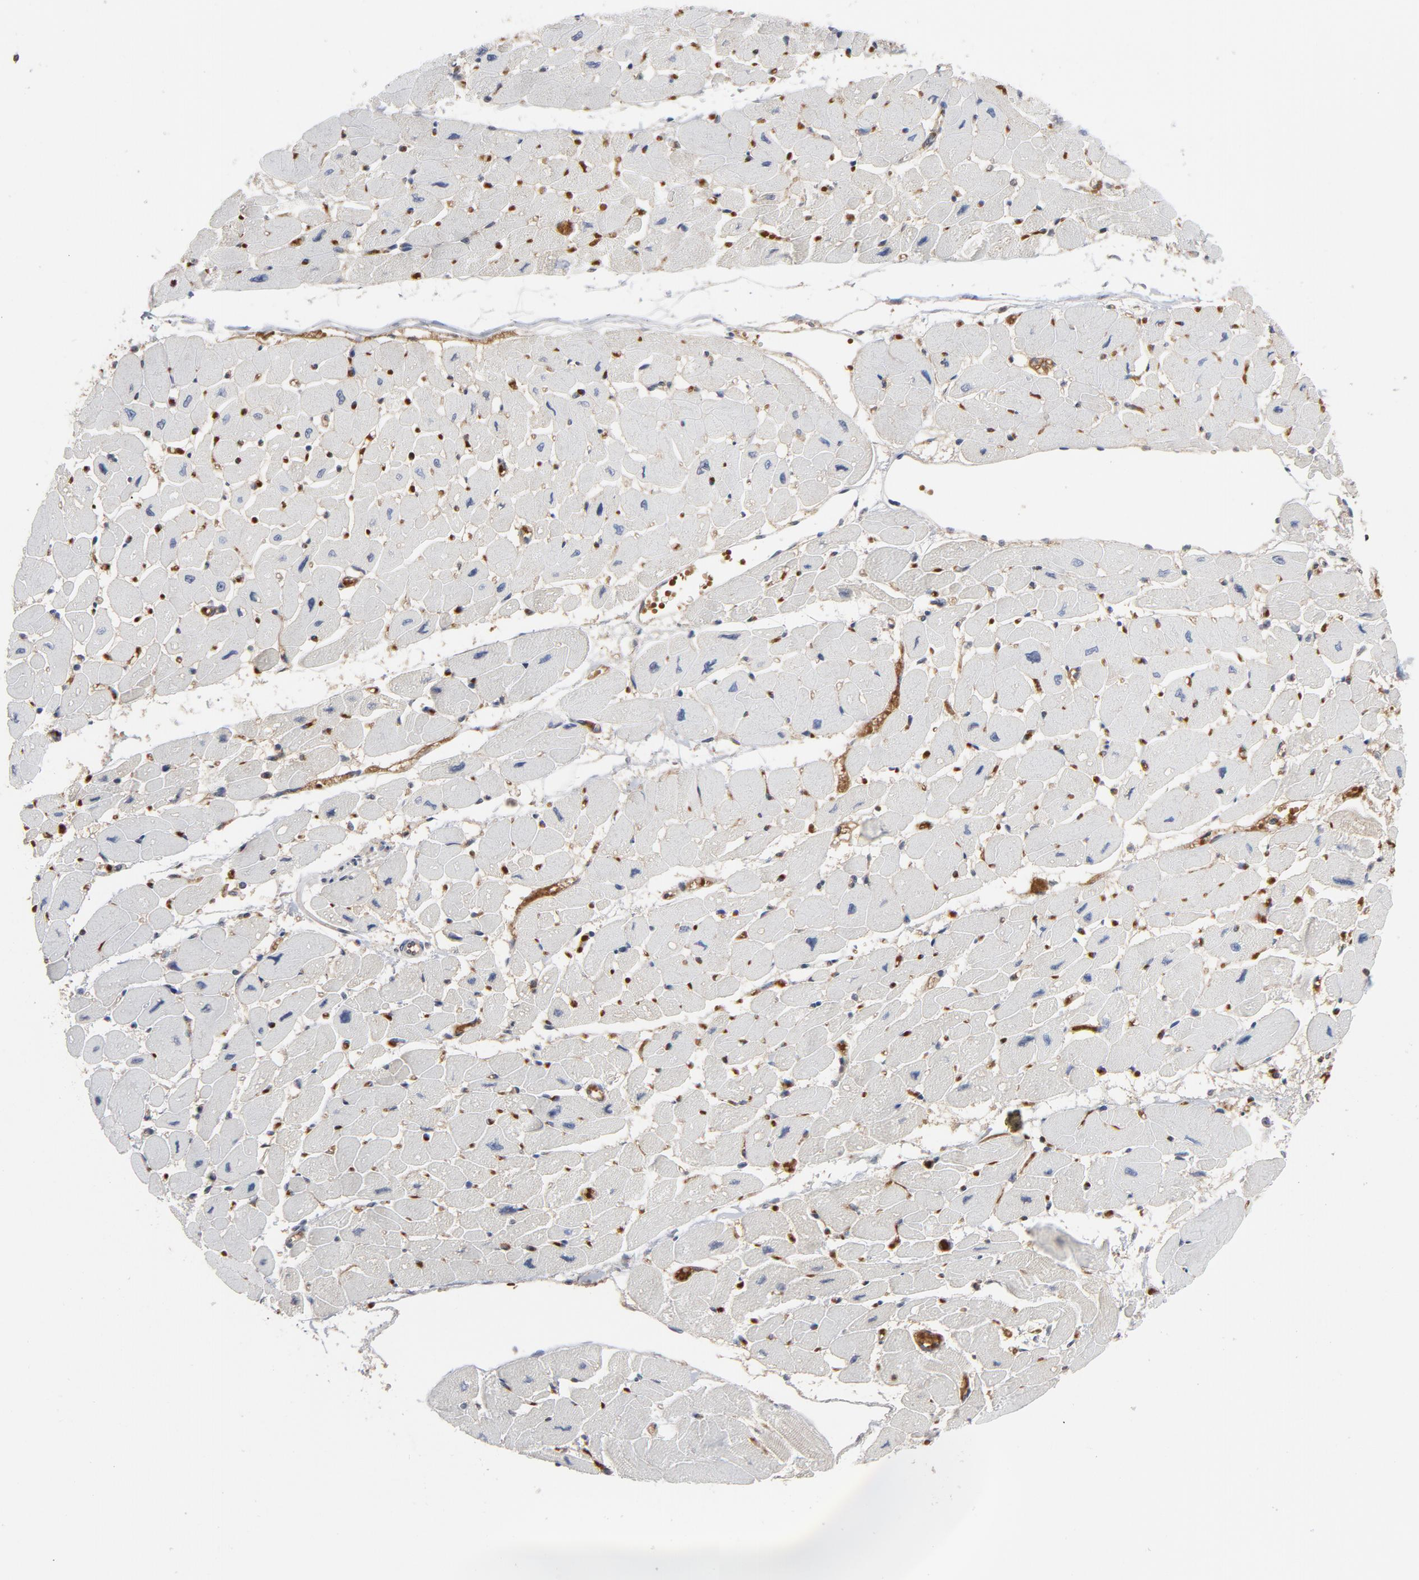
{"staining": {"intensity": "negative", "quantity": "none", "location": "none"}, "tissue": "heart muscle", "cell_type": "Cardiomyocytes", "image_type": "normal", "snomed": [{"axis": "morphology", "description": "Normal tissue, NOS"}, {"axis": "topography", "description": "Heart"}], "caption": "The photomicrograph shows no staining of cardiomyocytes in unremarkable heart muscle. (Brightfield microscopy of DAB immunohistochemistry at high magnification).", "gene": "PRDX1", "patient": {"sex": "female", "age": 54}}